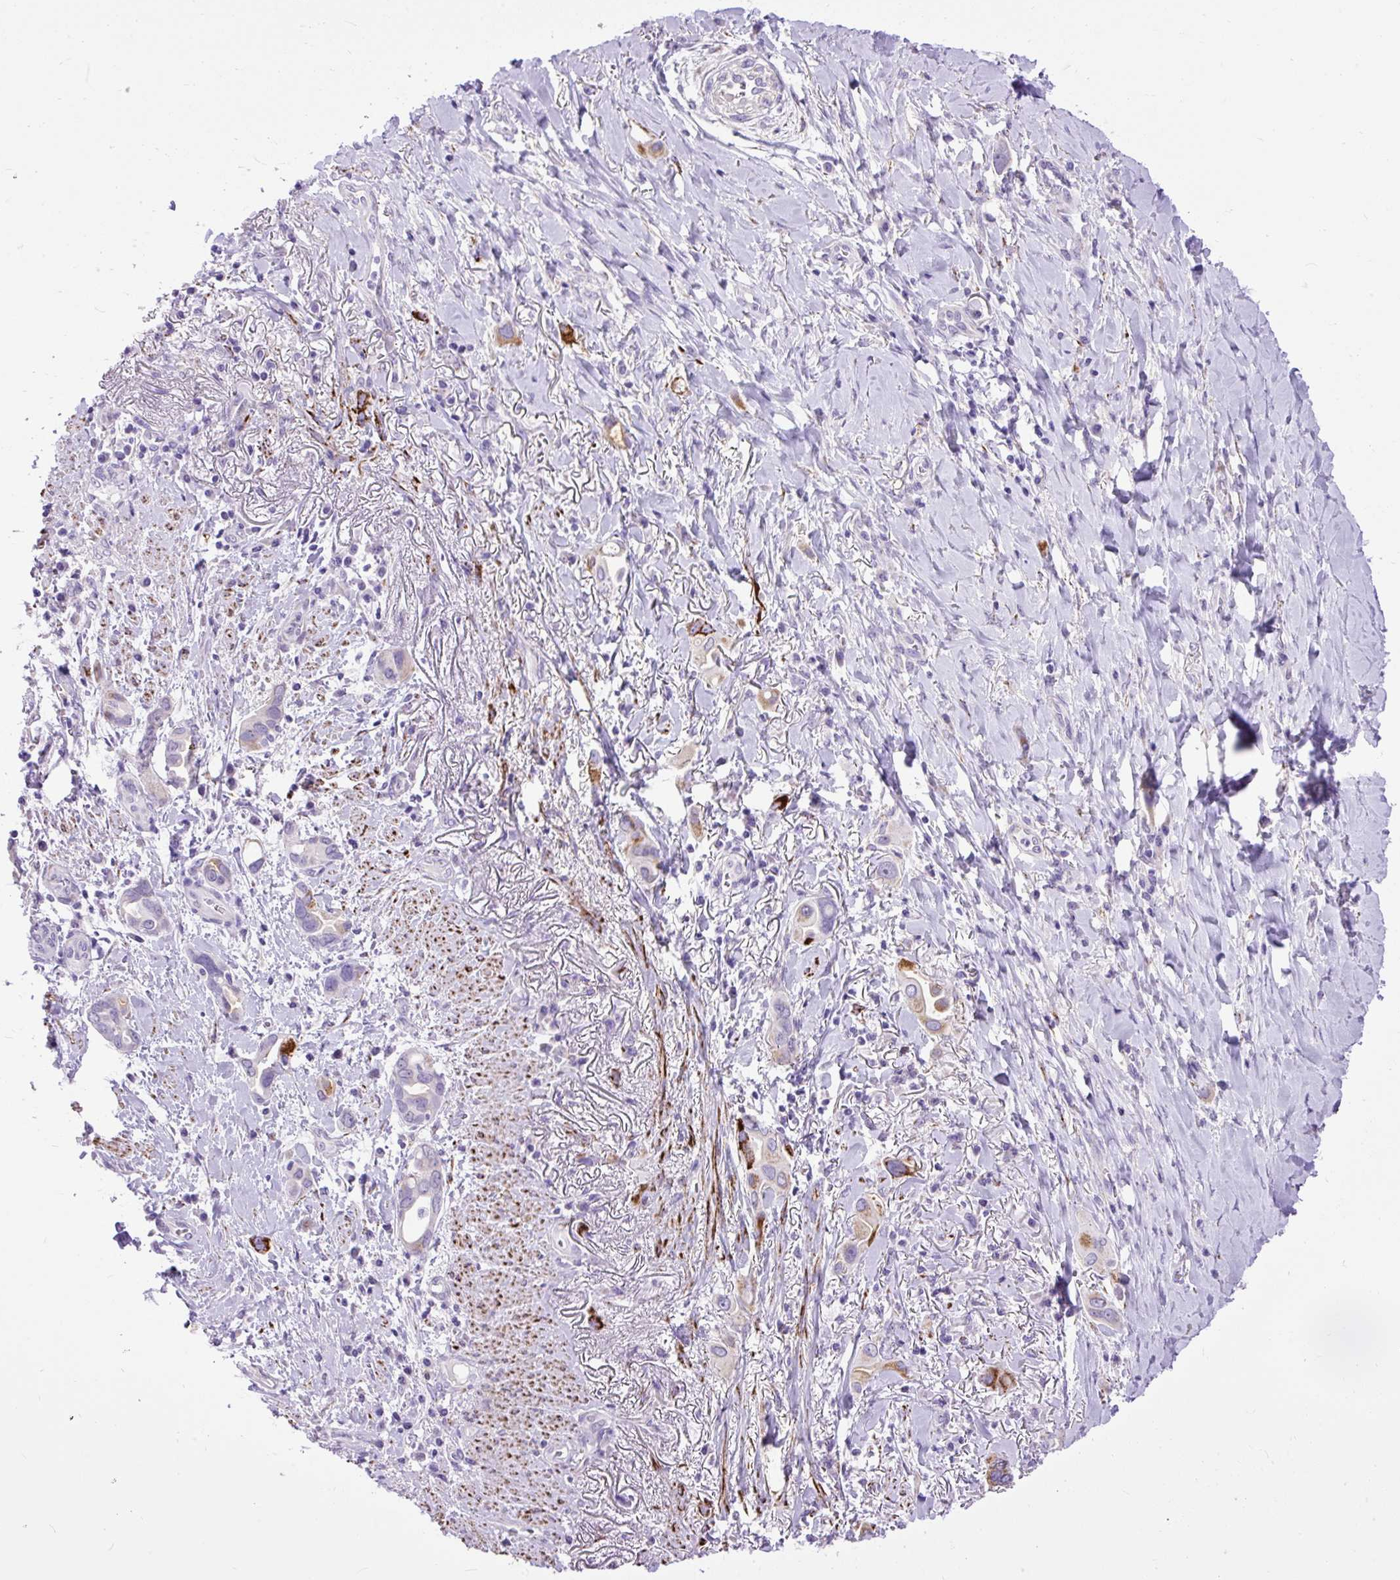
{"staining": {"intensity": "strong", "quantity": "25%-75%", "location": "cytoplasmic/membranous"}, "tissue": "lung cancer", "cell_type": "Tumor cells", "image_type": "cancer", "snomed": [{"axis": "morphology", "description": "Adenocarcinoma, NOS"}, {"axis": "topography", "description": "Lung"}], "caption": "Immunohistochemistry (IHC) photomicrograph of neoplastic tissue: human lung adenocarcinoma stained using immunohistochemistry displays high levels of strong protein expression localized specifically in the cytoplasmic/membranous of tumor cells, appearing as a cytoplasmic/membranous brown color.", "gene": "ZNF256", "patient": {"sex": "male", "age": 76}}